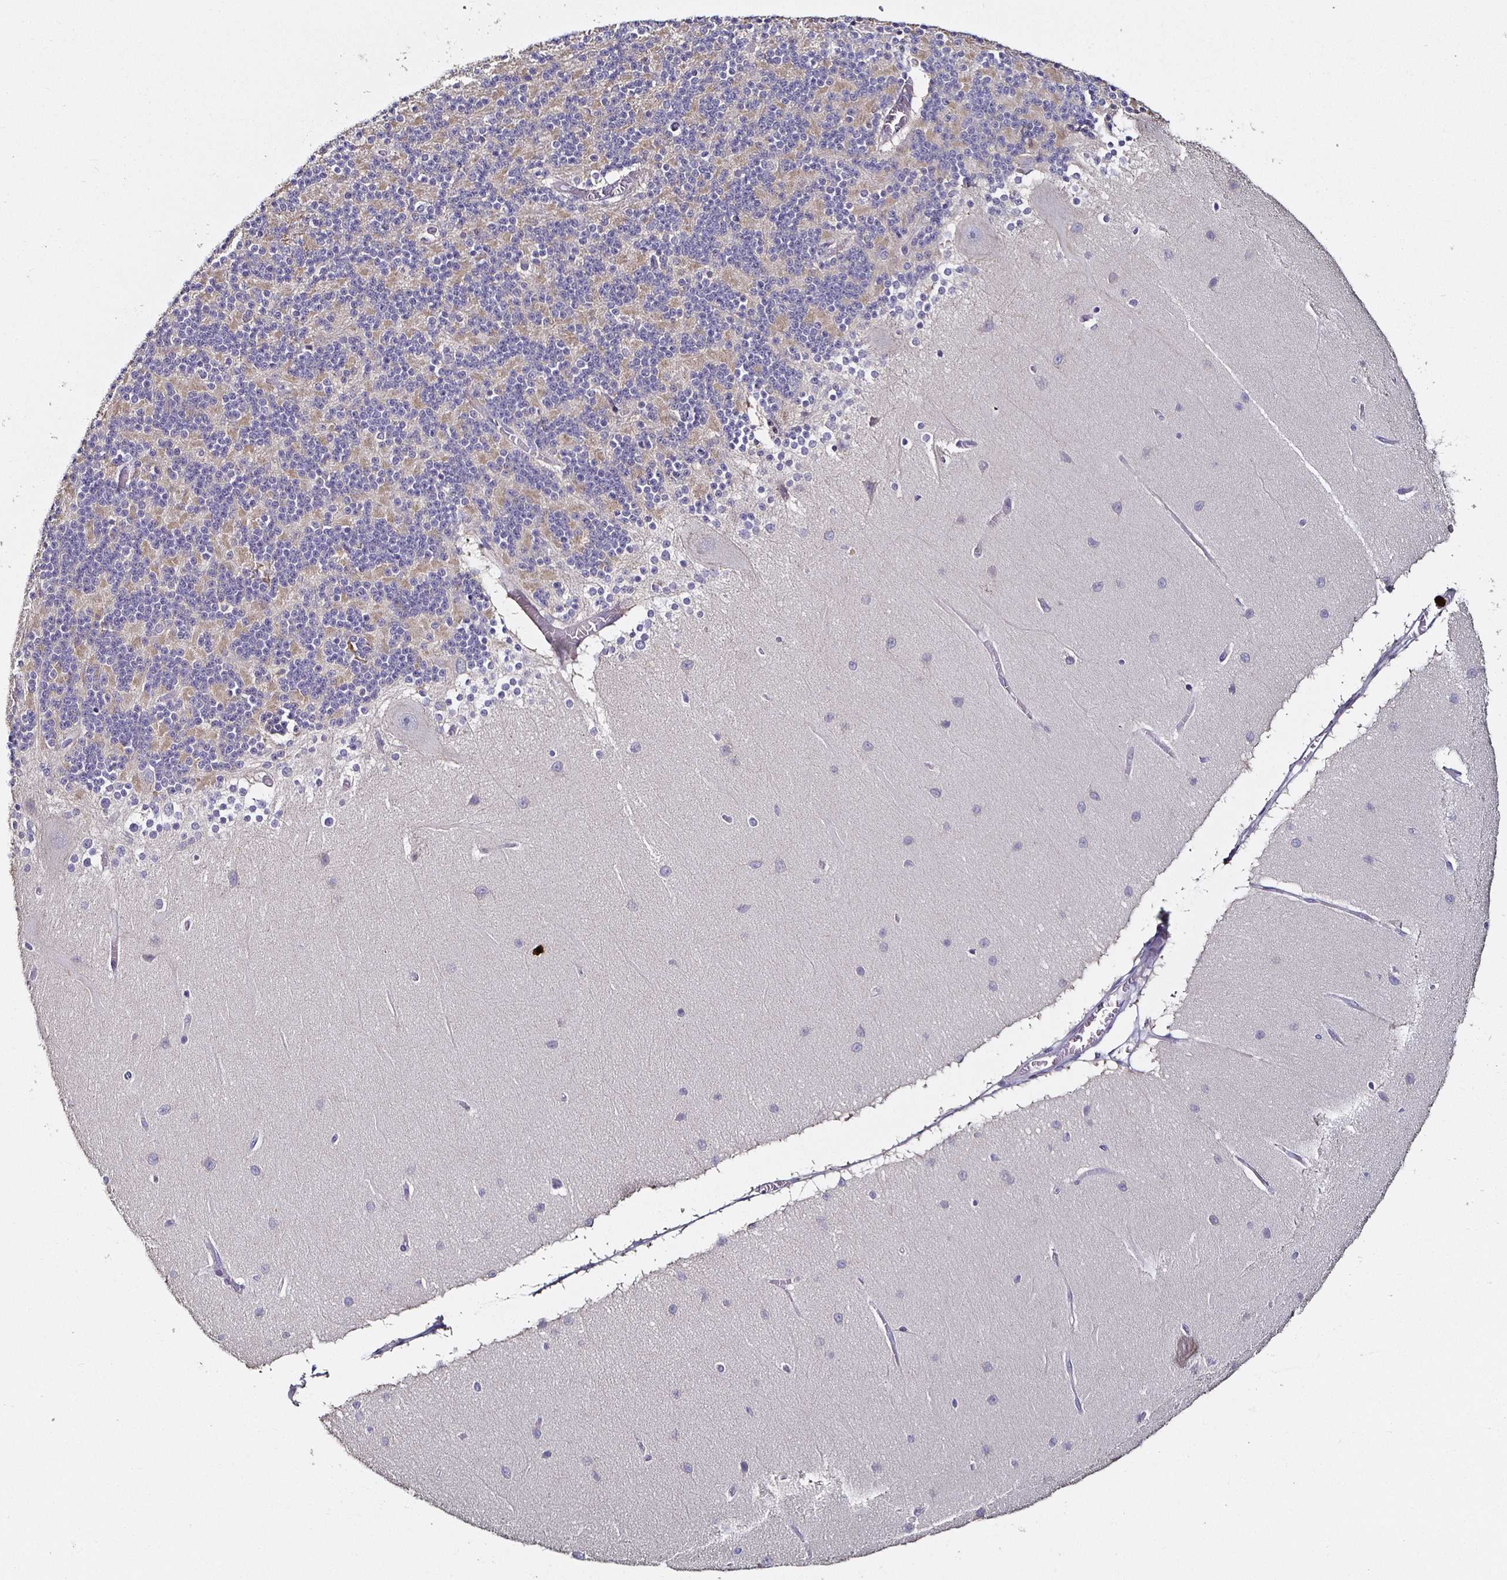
{"staining": {"intensity": "negative", "quantity": "none", "location": "none"}, "tissue": "cerebellum", "cell_type": "Cells in granular layer", "image_type": "normal", "snomed": [{"axis": "morphology", "description": "Normal tissue, NOS"}, {"axis": "topography", "description": "Cerebellum"}], "caption": "High magnification brightfield microscopy of benign cerebellum stained with DAB (3,3'-diaminobenzidine) (brown) and counterstained with hematoxylin (blue): cells in granular layer show no significant staining.", "gene": "TLR4", "patient": {"sex": "female", "age": 54}}